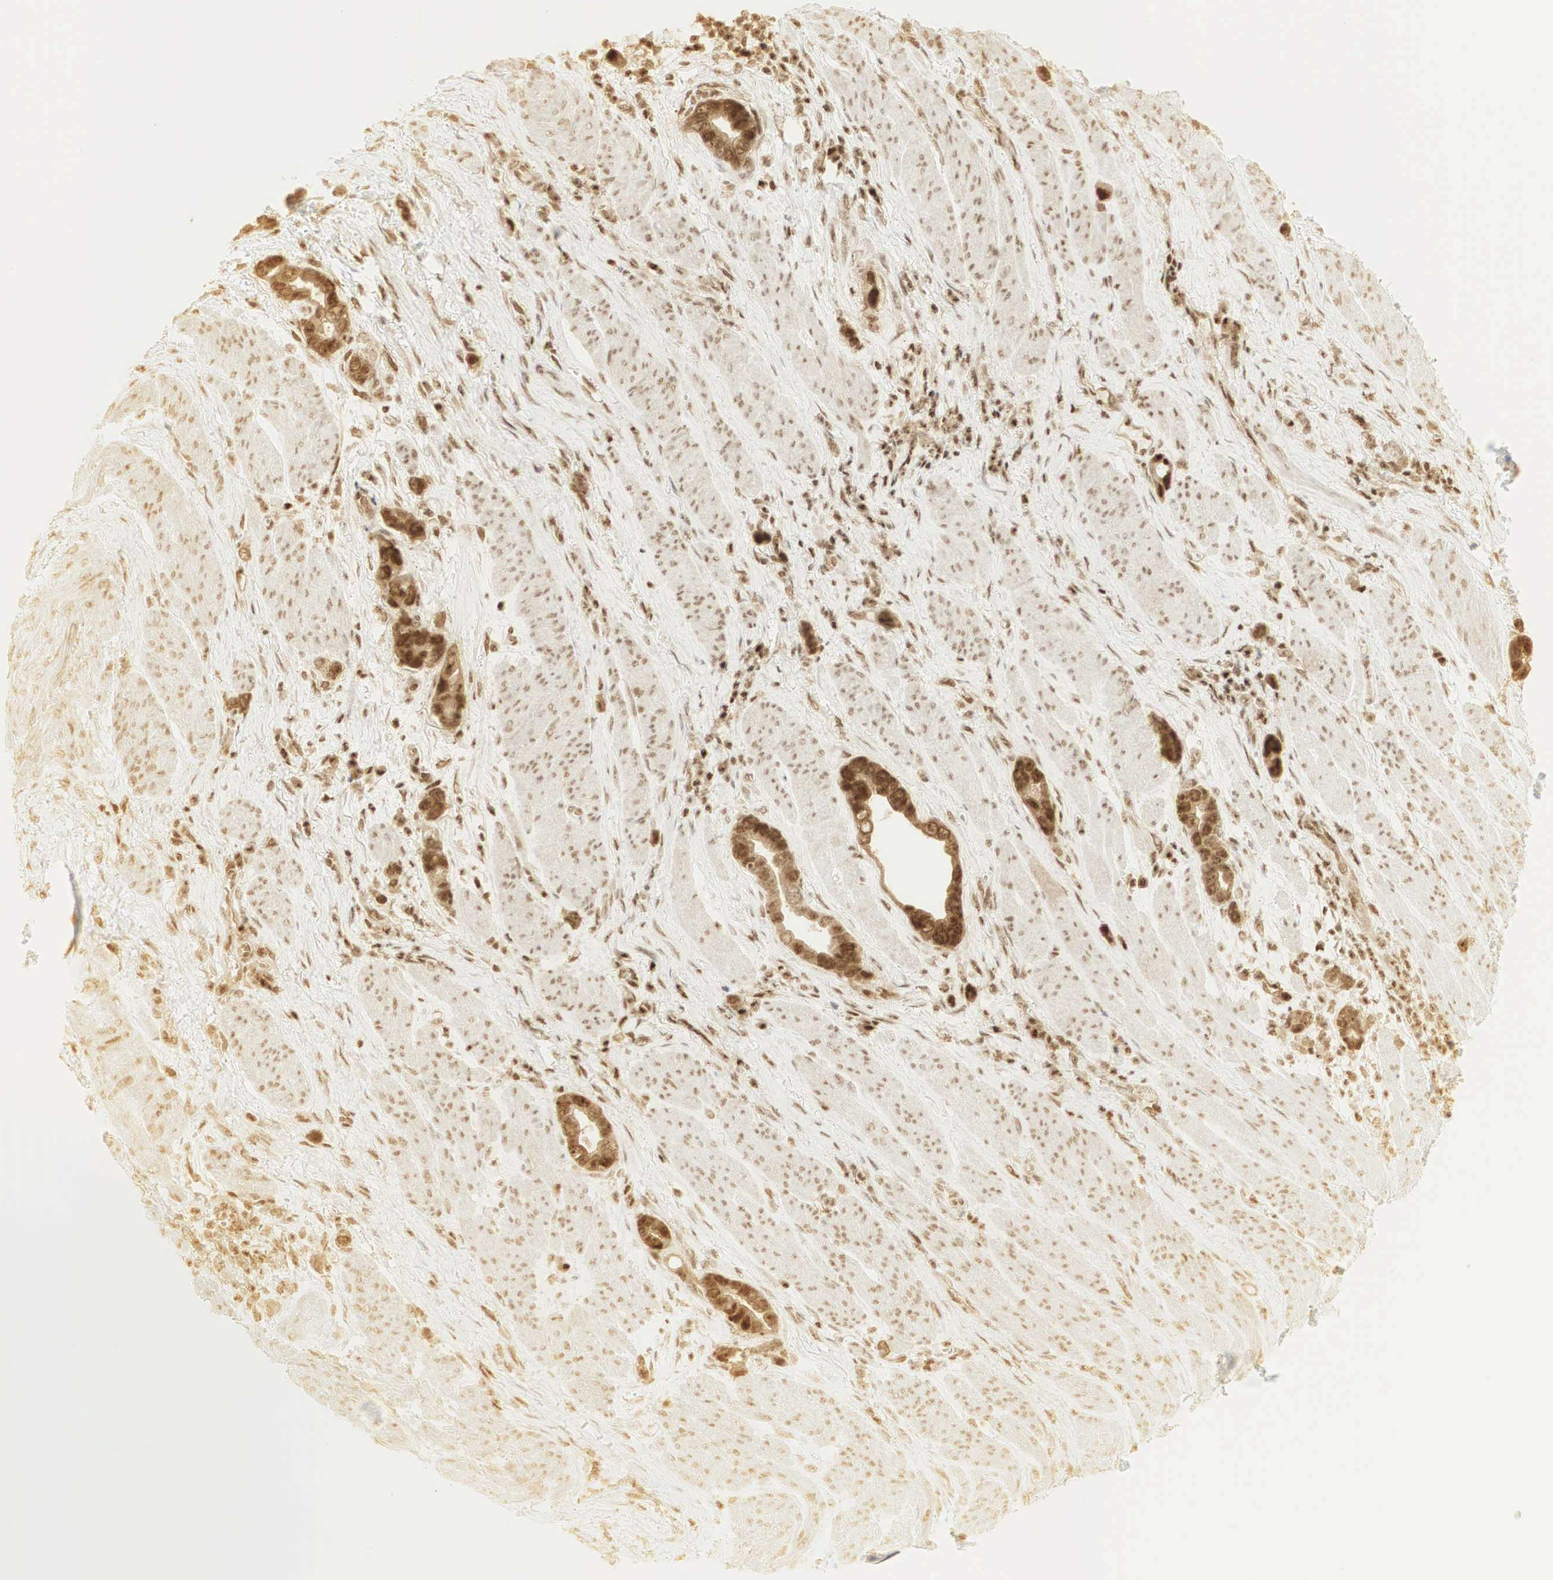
{"staining": {"intensity": "strong", "quantity": ">75%", "location": "cytoplasmic/membranous,nuclear"}, "tissue": "stomach cancer", "cell_type": "Tumor cells", "image_type": "cancer", "snomed": [{"axis": "morphology", "description": "Adenocarcinoma, NOS"}, {"axis": "topography", "description": "Stomach"}], "caption": "IHC (DAB) staining of human stomach cancer (adenocarcinoma) exhibits strong cytoplasmic/membranous and nuclear protein expression in about >75% of tumor cells. (DAB IHC with brightfield microscopy, high magnification).", "gene": "RNF113A", "patient": {"sex": "male", "age": 78}}